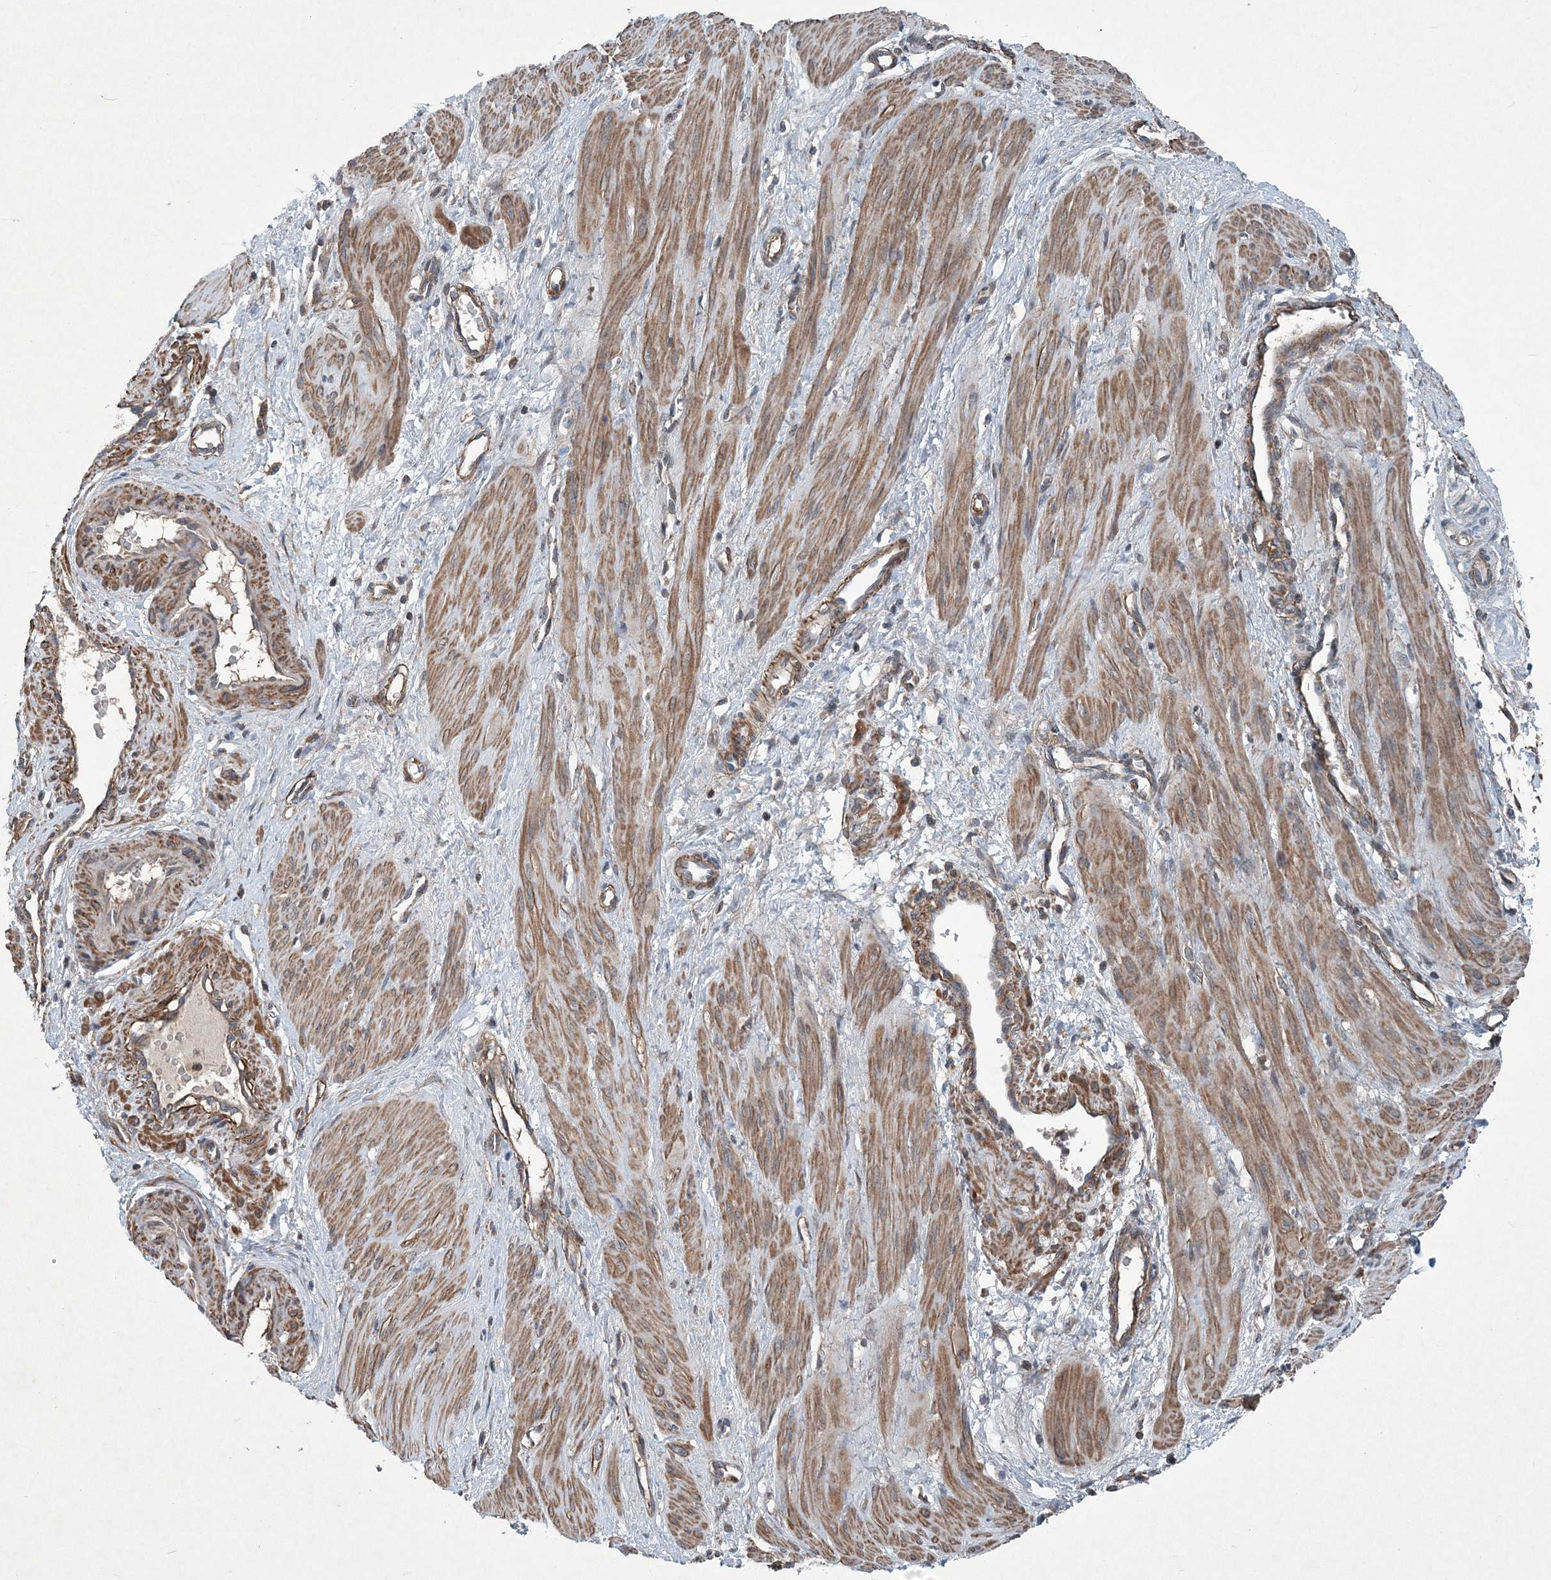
{"staining": {"intensity": "moderate", "quantity": ">75%", "location": "cytoplasmic/membranous"}, "tissue": "smooth muscle", "cell_type": "Smooth muscle cells", "image_type": "normal", "snomed": [{"axis": "morphology", "description": "Normal tissue, NOS"}, {"axis": "topography", "description": "Endometrium"}], "caption": "Moderate cytoplasmic/membranous expression is appreciated in approximately >75% of smooth muscle cells in unremarkable smooth muscle.", "gene": "NDUFA2", "patient": {"sex": "female", "age": 33}}